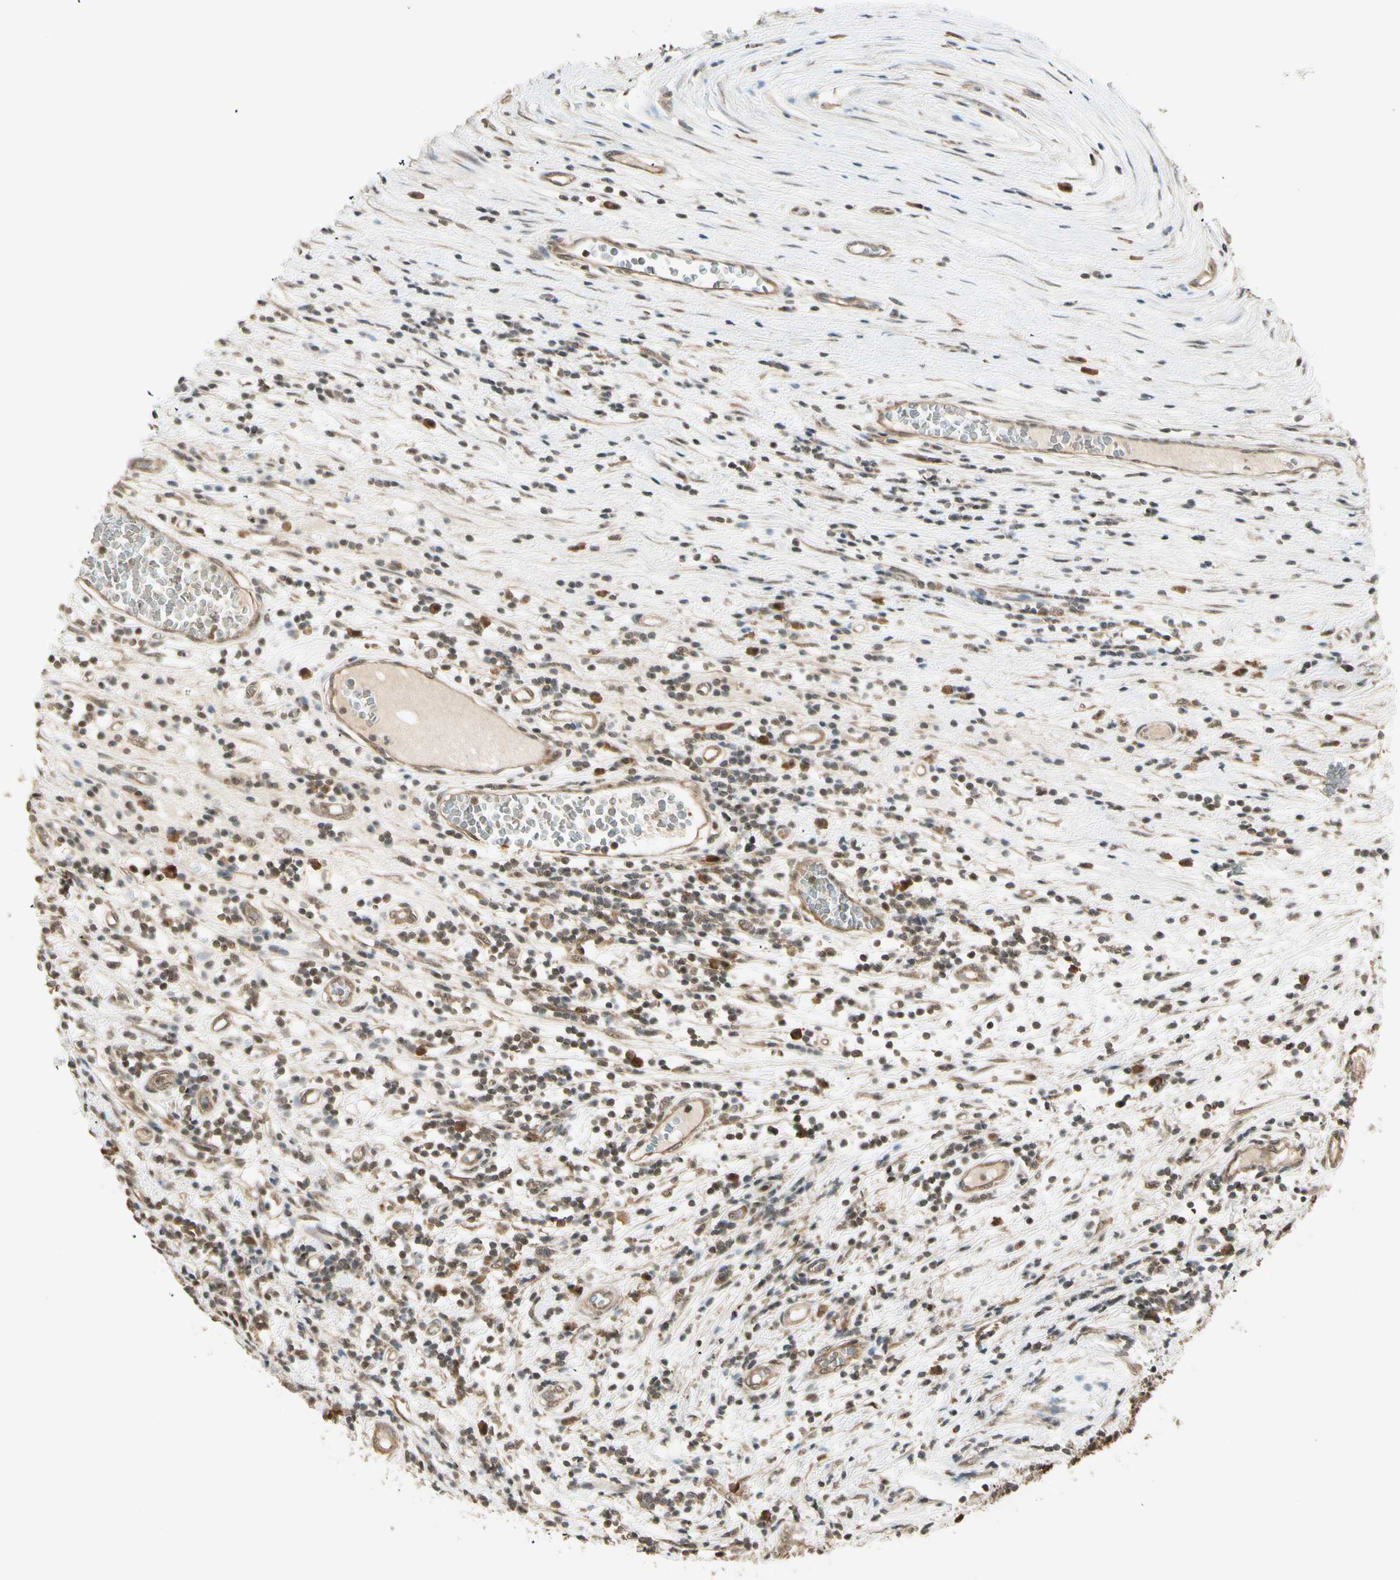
{"staining": {"intensity": "moderate", "quantity": "<25%", "location": "cytoplasmic/membranous,nuclear"}, "tissue": "testis cancer", "cell_type": "Tumor cells", "image_type": "cancer", "snomed": [{"axis": "morphology", "description": "Seminoma, NOS"}, {"axis": "topography", "description": "Testis"}], "caption": "Human seminoma (testis) stained with a brown dye displays moderate cytoplasmic/membranous and nuclear positive expression in about <25% of tumor cells.", "gene": "MCPH1", "patient": {"sex": "male", "age": 65}}